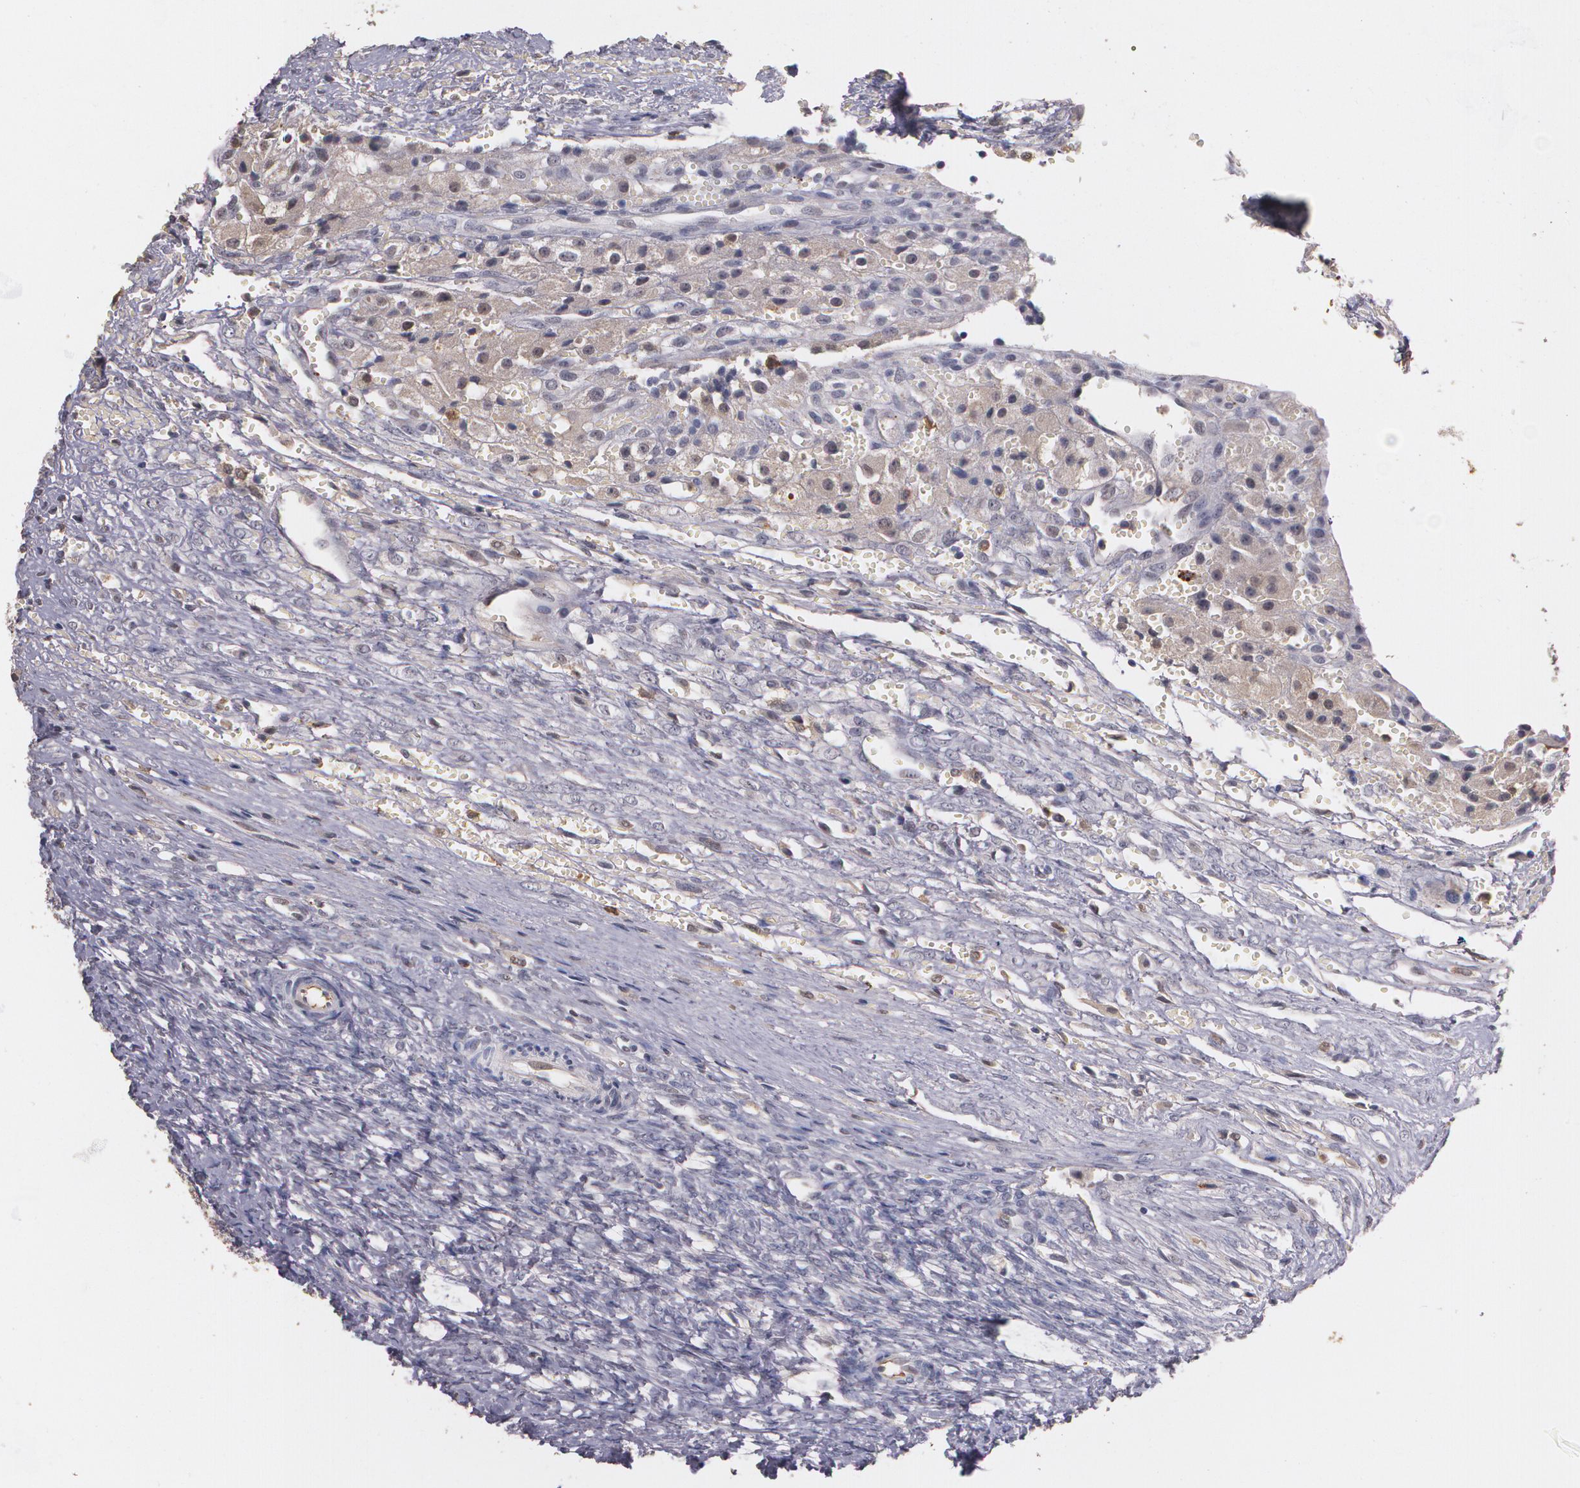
{"staining": {"intensity": "negative", "quantity": "none", "location": "none"}, "tissue": "ovary", "cell_type": "Ovarian stroma cells", "image_type": "normal", "snomed": [{"axis": "morphology", "description": "Normal tissue, NOS"}, {"axis": "topography", "description": "Ovary"}], "caption": "This is an immunohistochemistry (IHC) micrograph of benign human ovary. There is no positivity in ovarian stroma cells.", "gene": "PTS", "patient": {"sex": "female", "age": 56}}